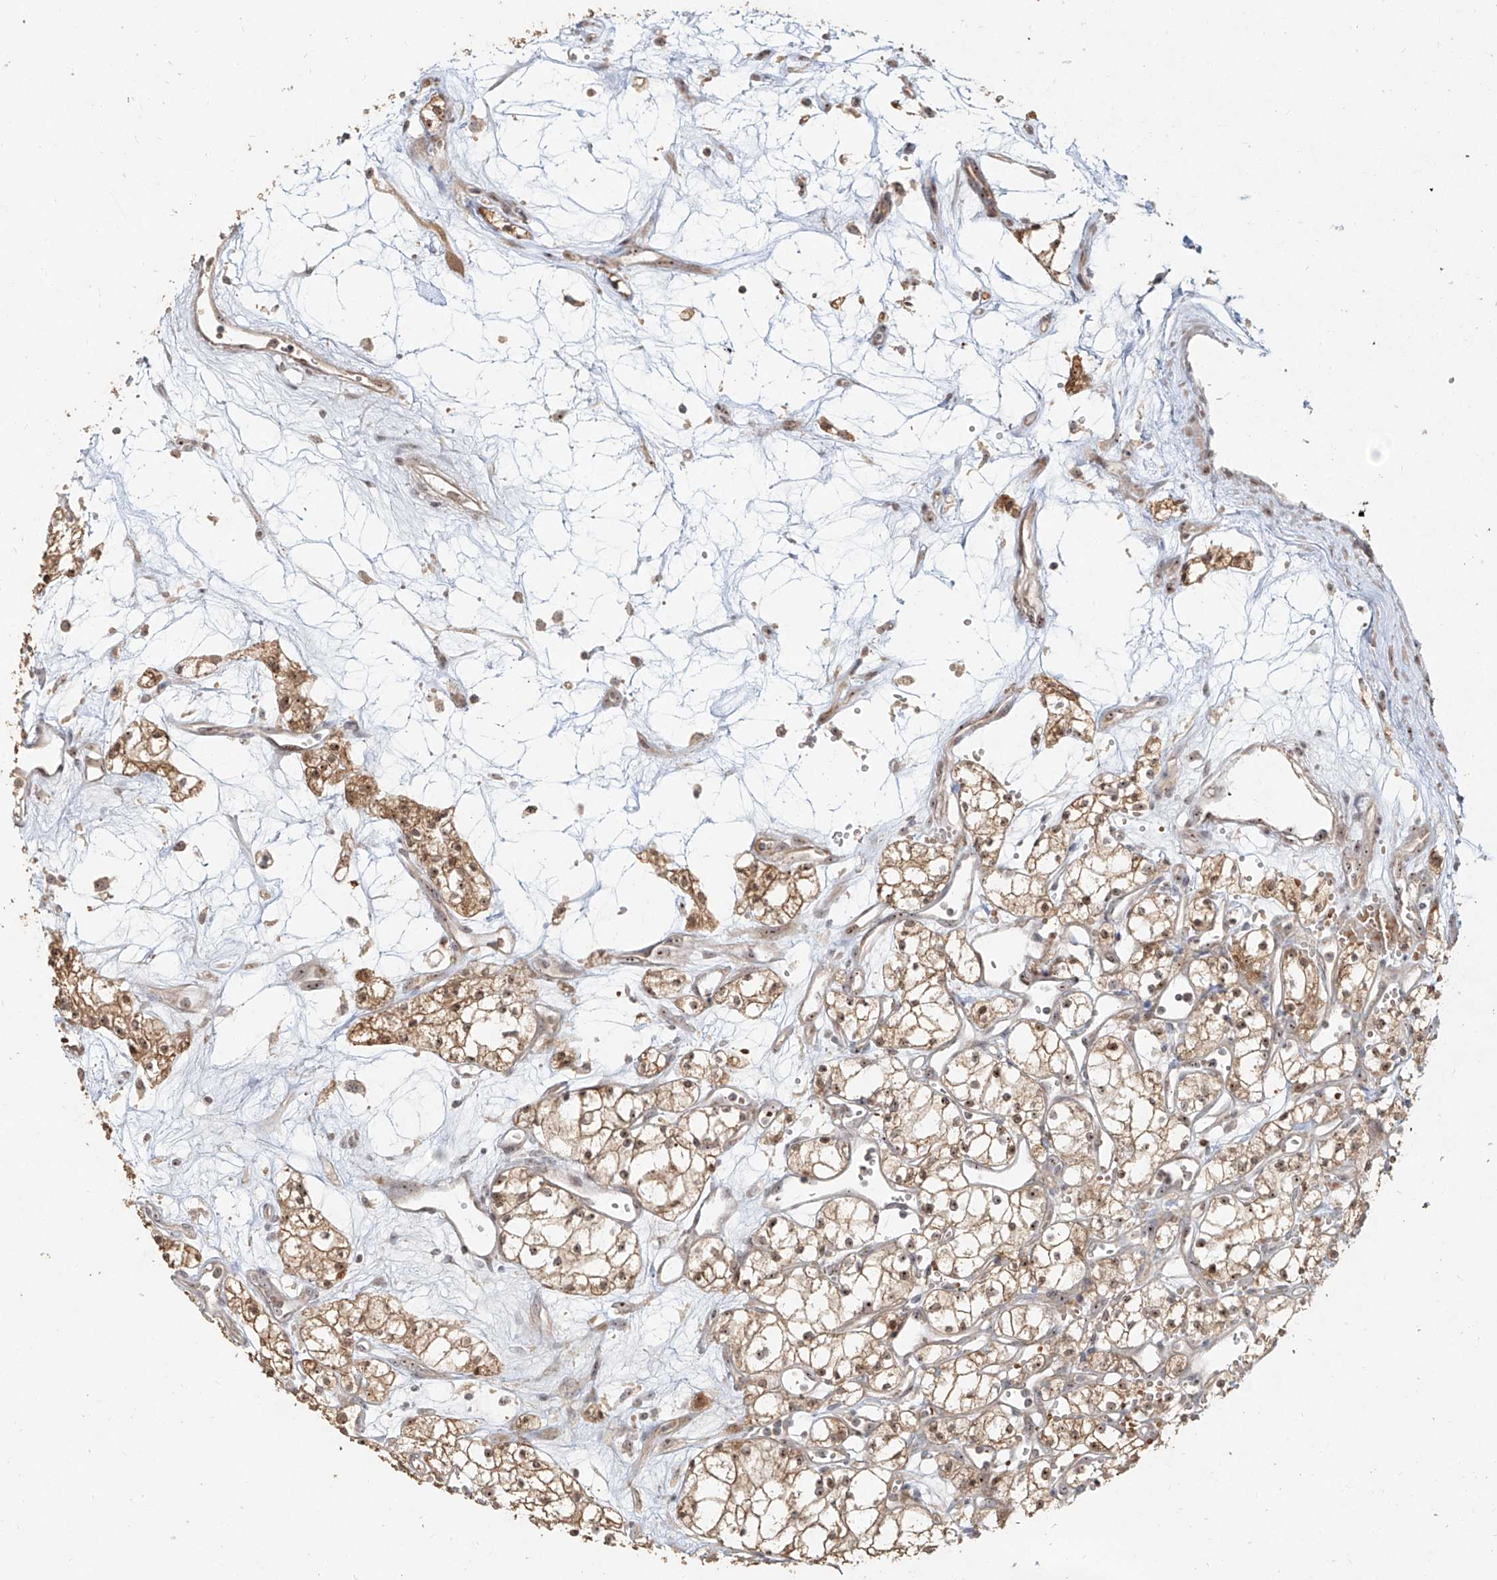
{"staining": {"intensity": "moderate", "quantity": ">75%", "location": "cytoplasmic/membranous,nuclear"}, "tissue": "renal cancer", "cell_type": "Tumor cells", "image_type": "cancer", "snomed": [{"axis": "morphology", "description": "Adenocarcinoma, NOS"}, {"axis": "topography", "description": "Kidney"}], "caption": "A micrograph of renal cancer (adenocarcinoma) stained for a protein demonstrates moderate cytoplasmic/membranous and nuclear brown staining in tumor cells.", "gene": "BYSL", "patient": {"sex": "male", "age": 59}}